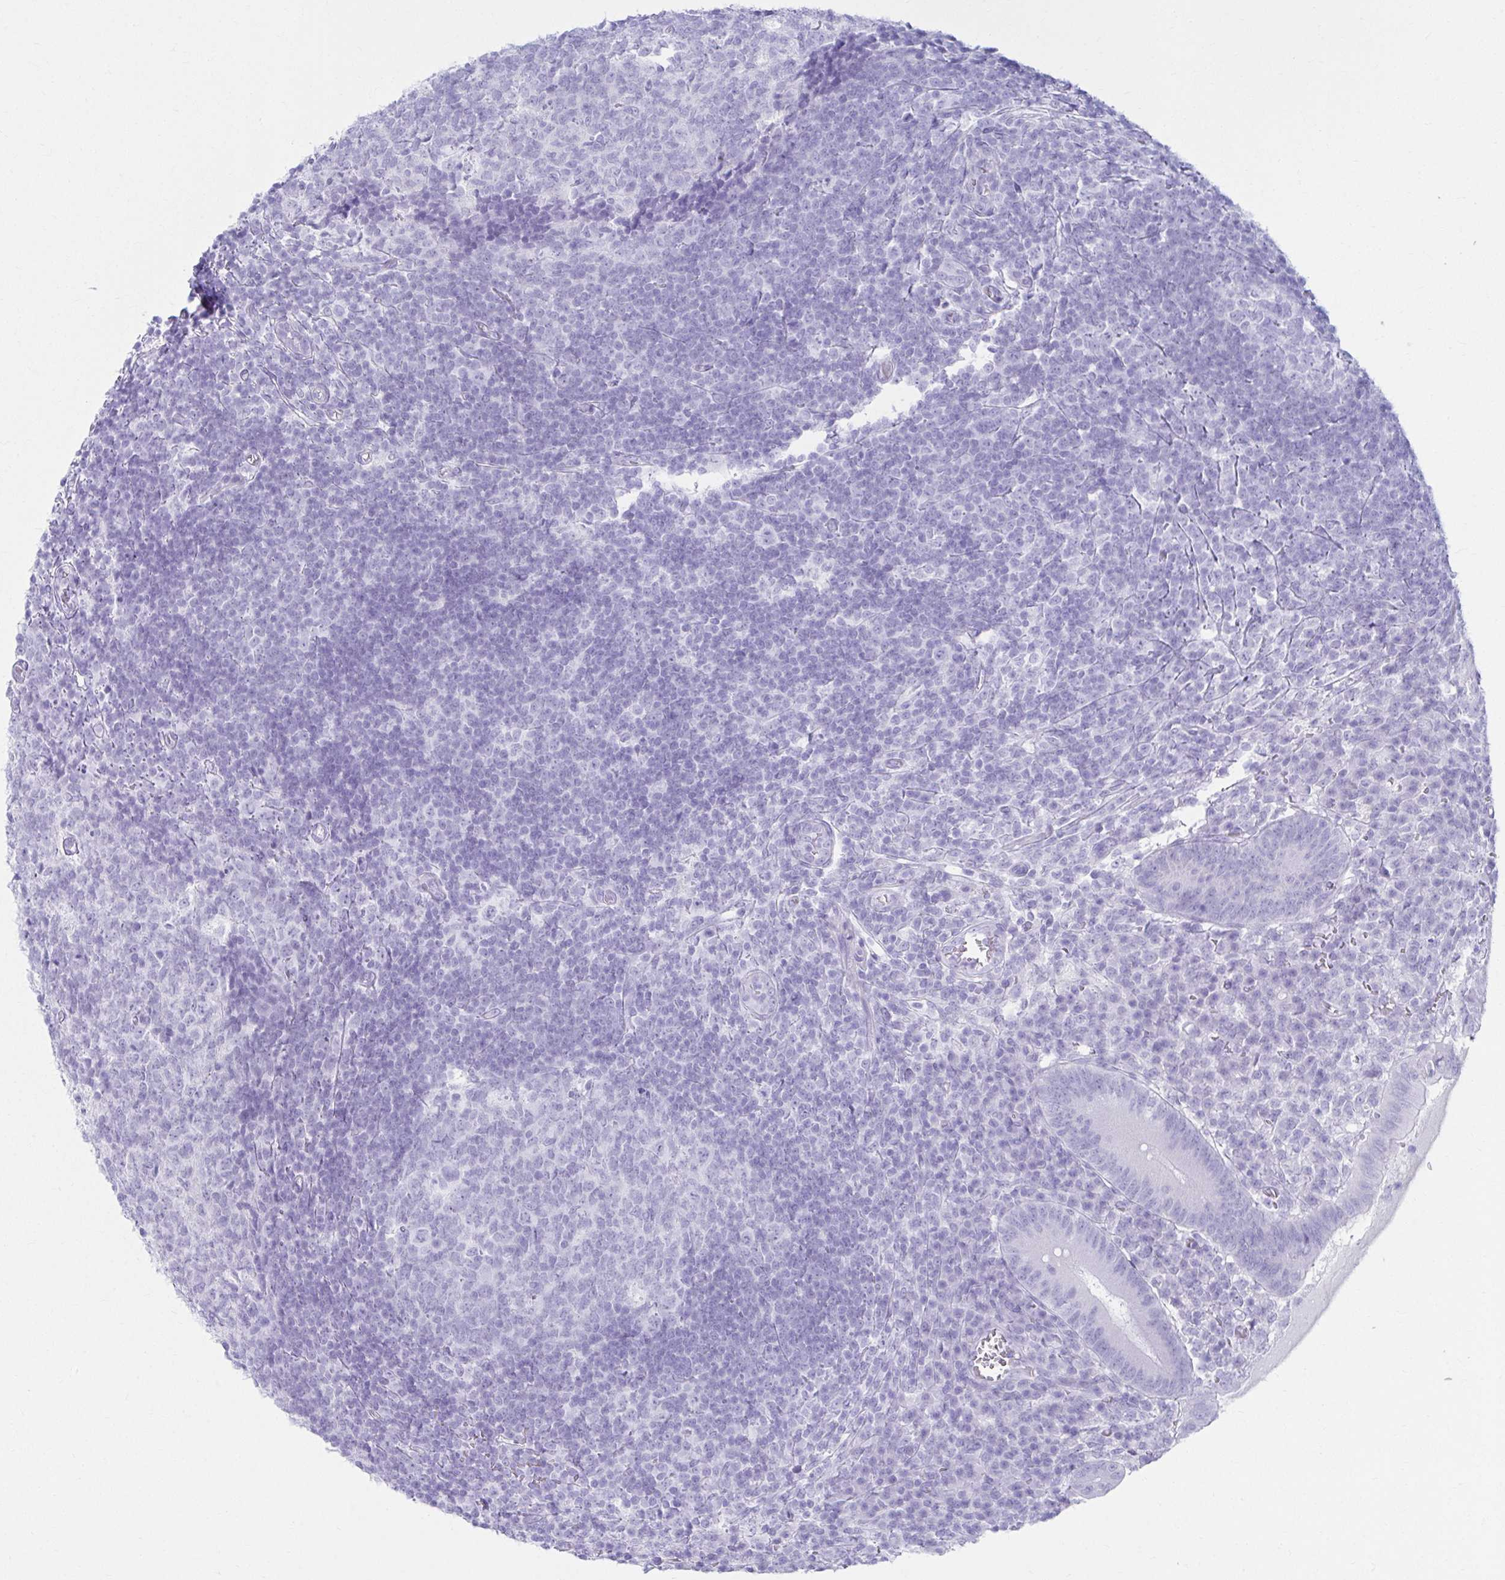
{"staining": {"intensity": "negative", "quantity": "none", "location": "none"}, "tissue": "appendix", "cell_type": "Glandular cells", "image_type": "normal", "snomed": [{"axis": "morphology", "description": "Normal tissue, NOS"}, {"axis": "topography", "description": "Appendix"}], "caption": "An IHC histopathology image of unremarkable appendix is shown. There is no staining in glandular cells of appendix. (DAB (3,3'-diaminobenzidine) immunohistochemistry (IHC) visualized using brightfield microscopy, high magnification).", "gene": "ATP4B", "patient": {"sex": "male", "age": 18}}